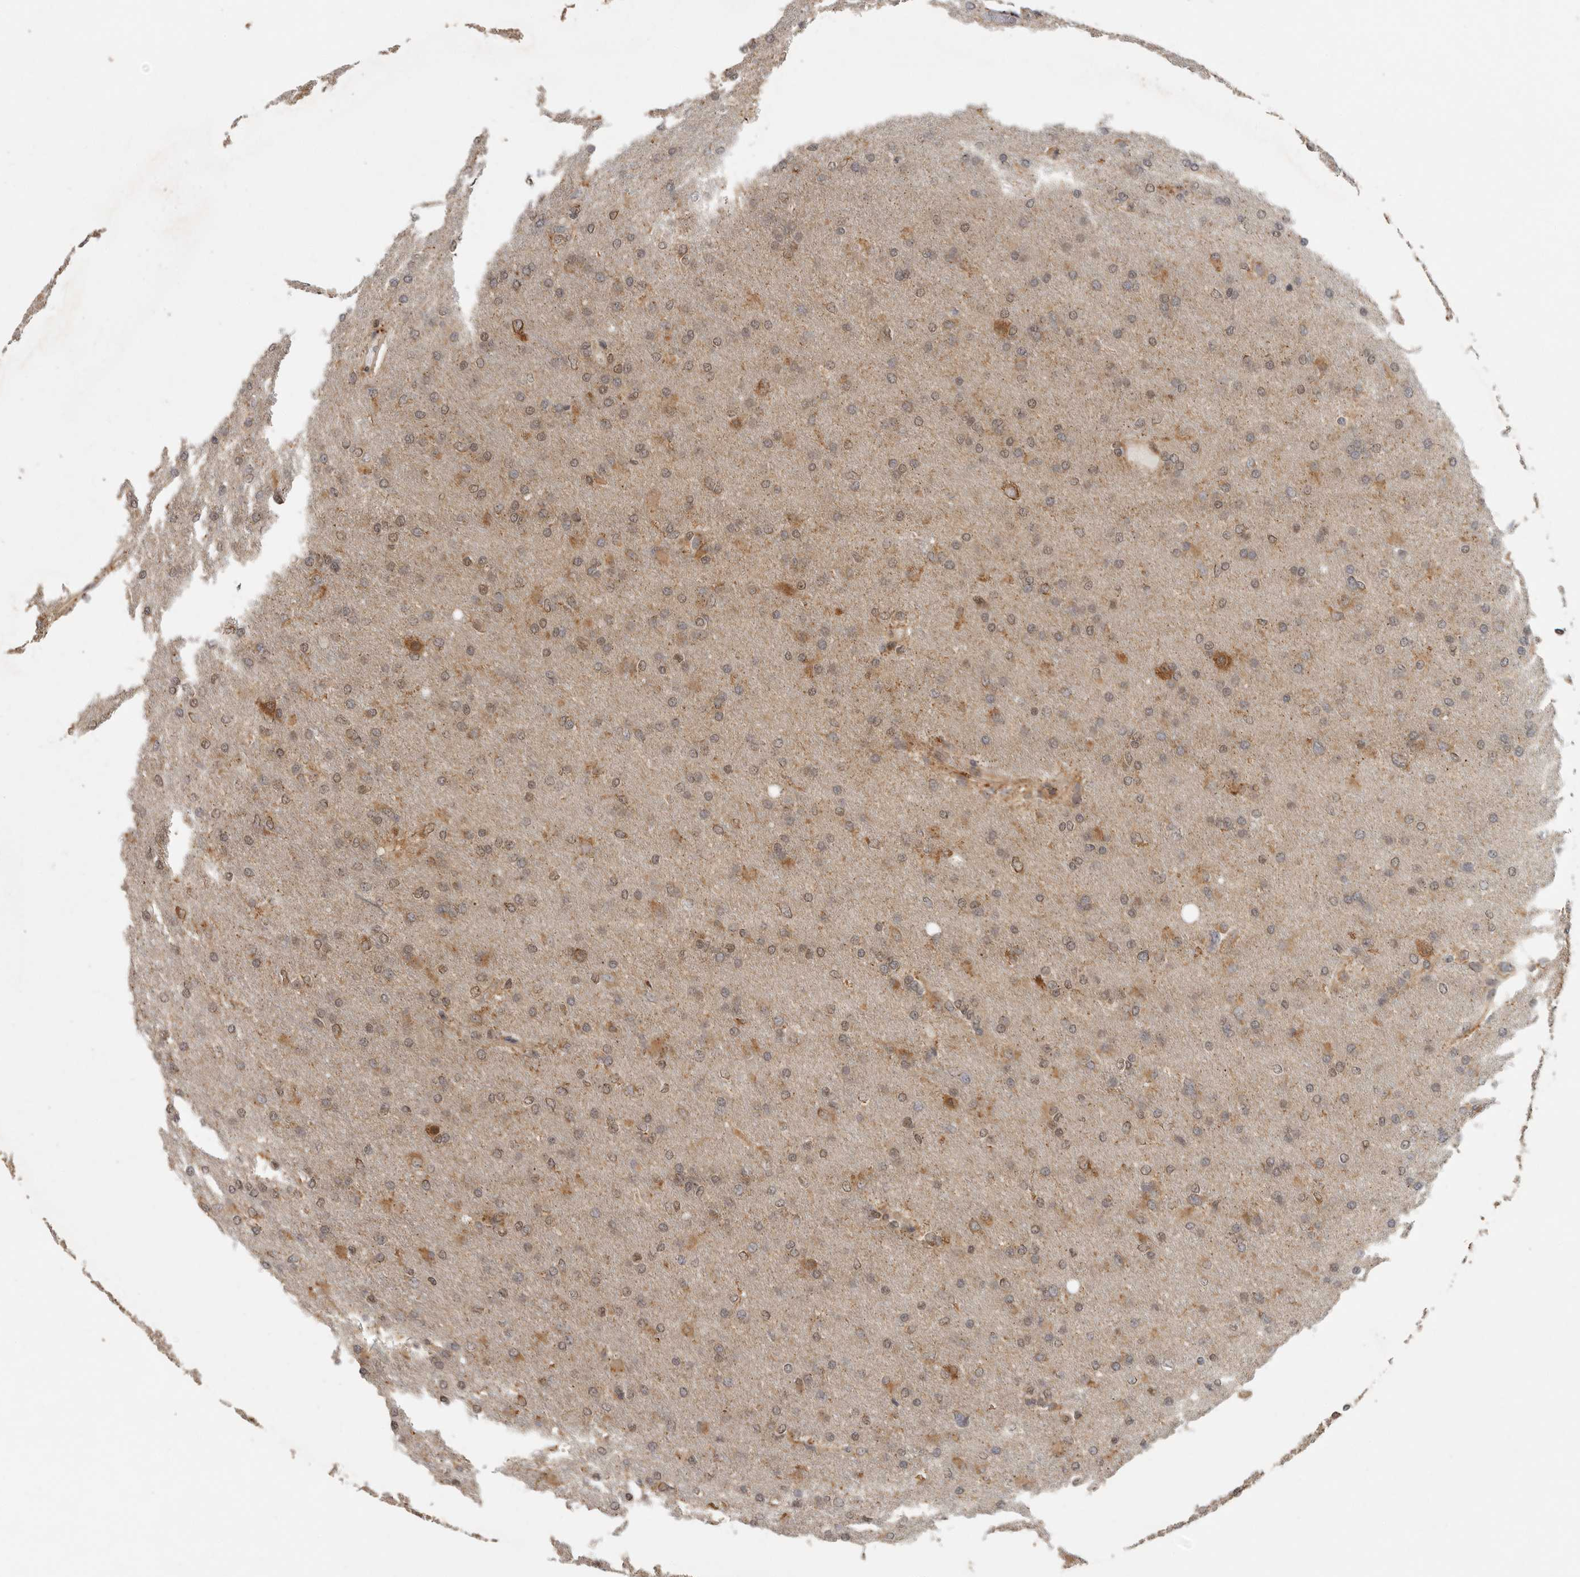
{"staining": {"intensity": "weak", "quantity": "25%-75%", "location": "nuclear"}, "tissue": "glioma", "cell_type": "Tumor cells", "image_type": "cancer", "snomed": [{"axis": "morphology", "description": "Glioma, malignant, High grade"}, {"axis": "topography", "description": "Cerebral cortex"}], "caption": "A photomicrograph of human glioma stained for a protein demonstrates weak nuclear brown staining in tumor cells. (DAB (3,3'-diaminobenzidine) IHC, brown staining for protein, blue staining for nuclei).", "gene": "CCT8", "patient": {"sex": "female", "age": 36}}